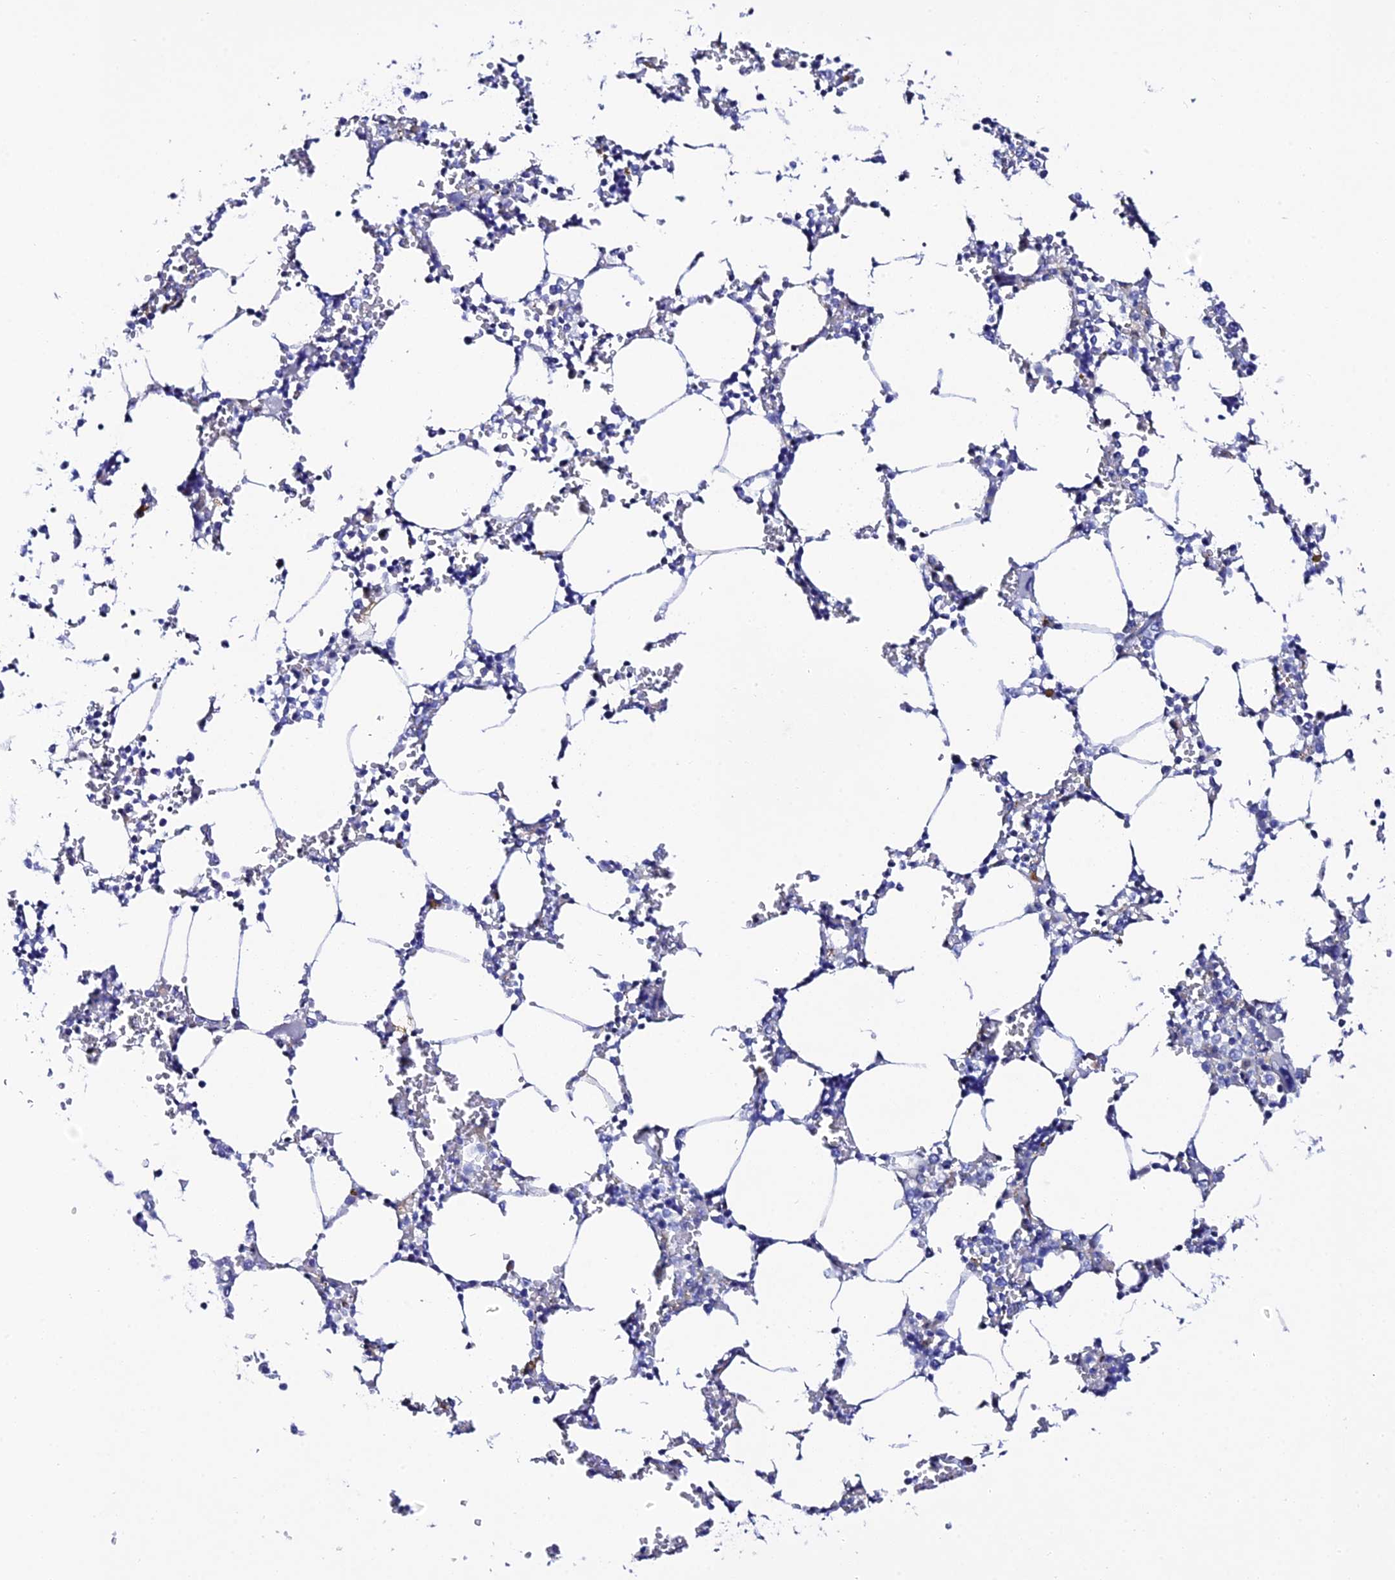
{"staining": {"intensity": "moderate", "quantity": "<25%", "location": "nuclear"}, "tissue": "bone marrow", "cell_type": "Hematopoietic cells", "image_type": "normal", "snomed": [{"axis": "morphology", "description": "Normal tissue, NOS"}, {"axis": "topography", "description": "Bone marrow"}], "caption": "A micrograph showing moderate nuclear staining in approximately <25% of hematopoietic cells in unremarkable bone marrow, as visualized by brown immunohistochemical staining.", "gene": "POFUT2", "patient": {"sex": "male", "age": 64}}